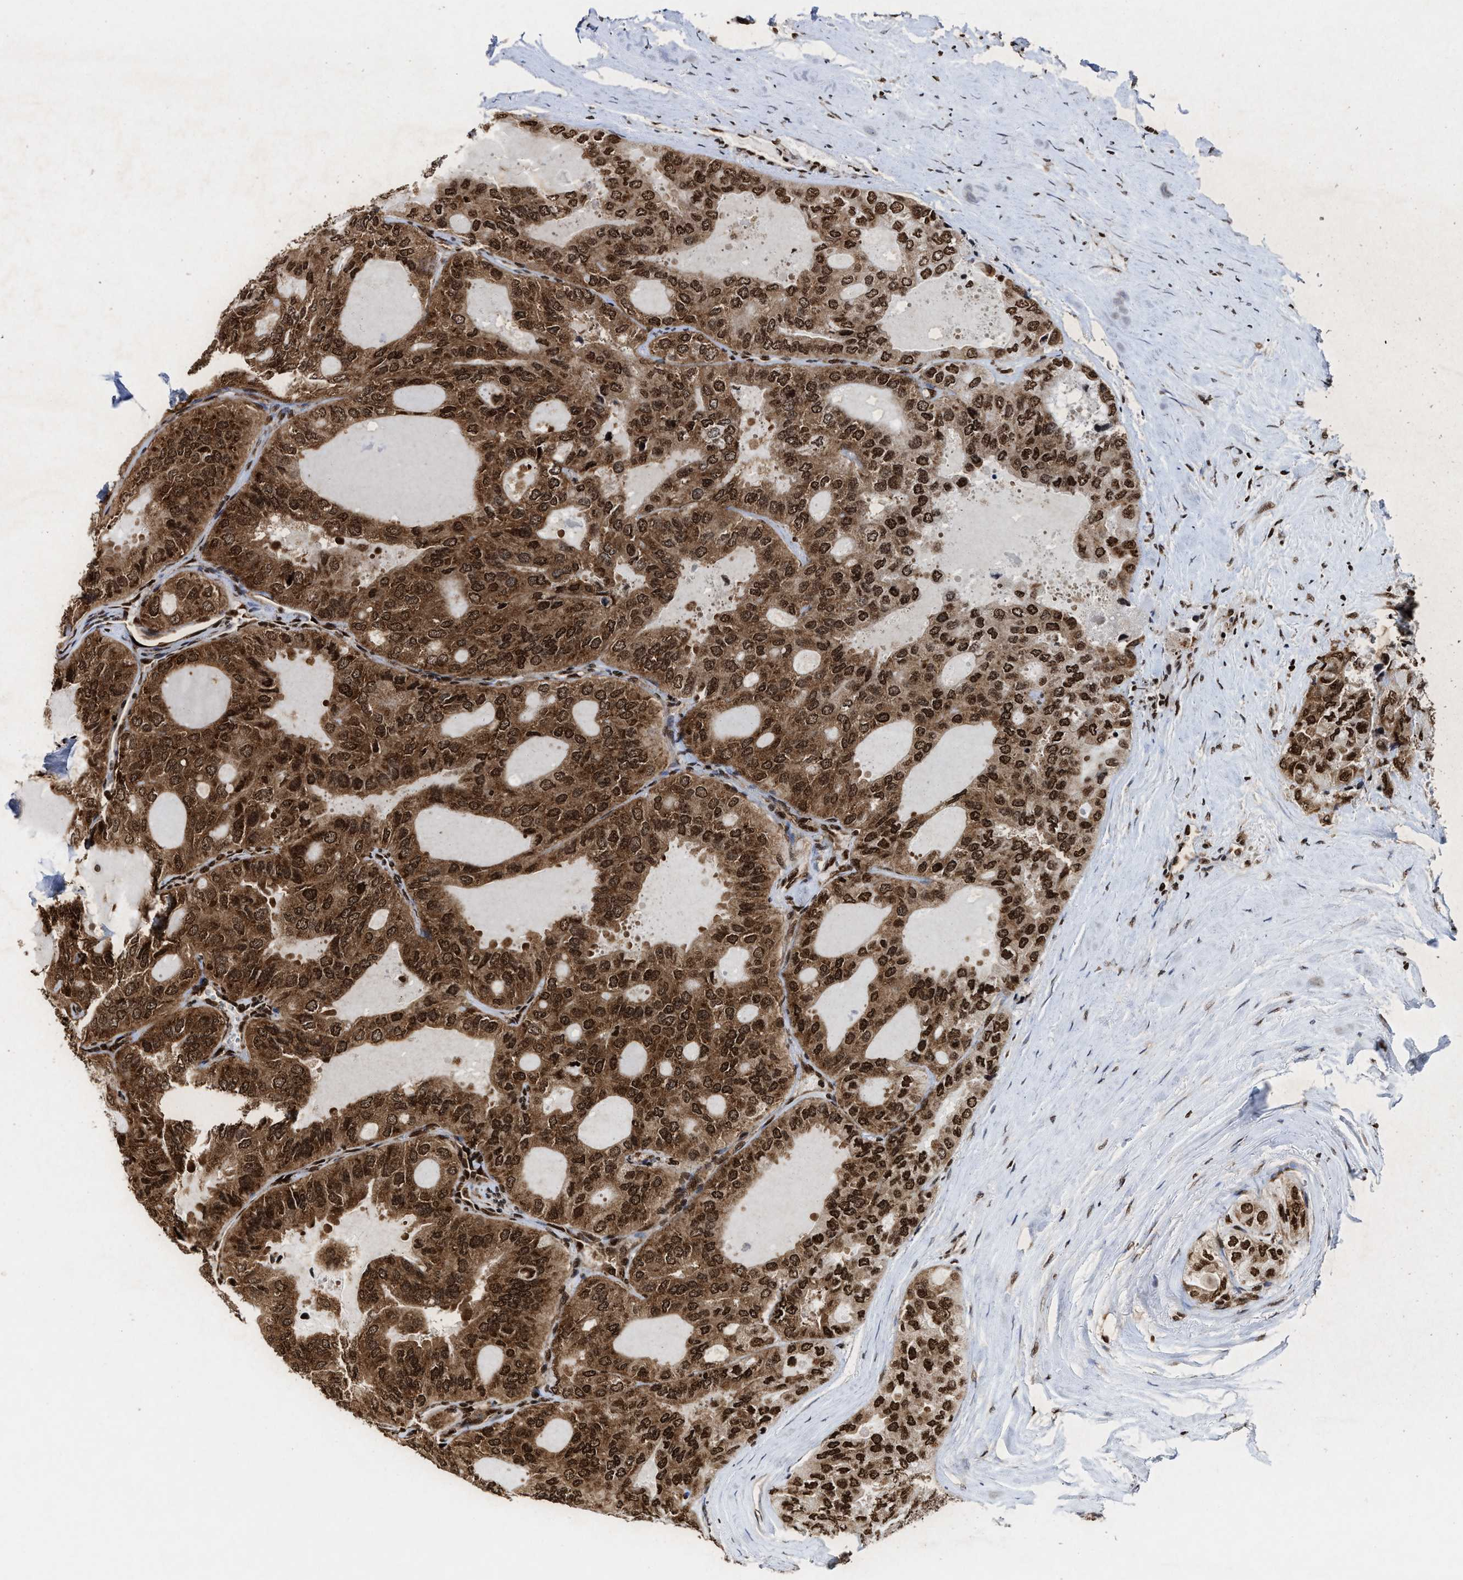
{"staining": {"intensity": "strong", "quantity": ">75%", "location": "cytoplasmic/membranous,nuclear"}, "tissue": "thyroid cancer", "cell_type": "Tumor cells", "image_type": "cancer", "snomed": [{"axis": "morphology", "description": "Follicular adenoma carcinoma, NOS"}, {"axis": "topography", "description": "Thyroid gland"}], "caption": "Protein positivity by immunohistochemistry reveals strong cytoplasmic/membranous and nuclear staining in about >75% of tumor cells in thyroid cancer (follicular adenoma carcinoma).", "gene": "ALYREF", "patient": {"sex": "male", "age": 75}}